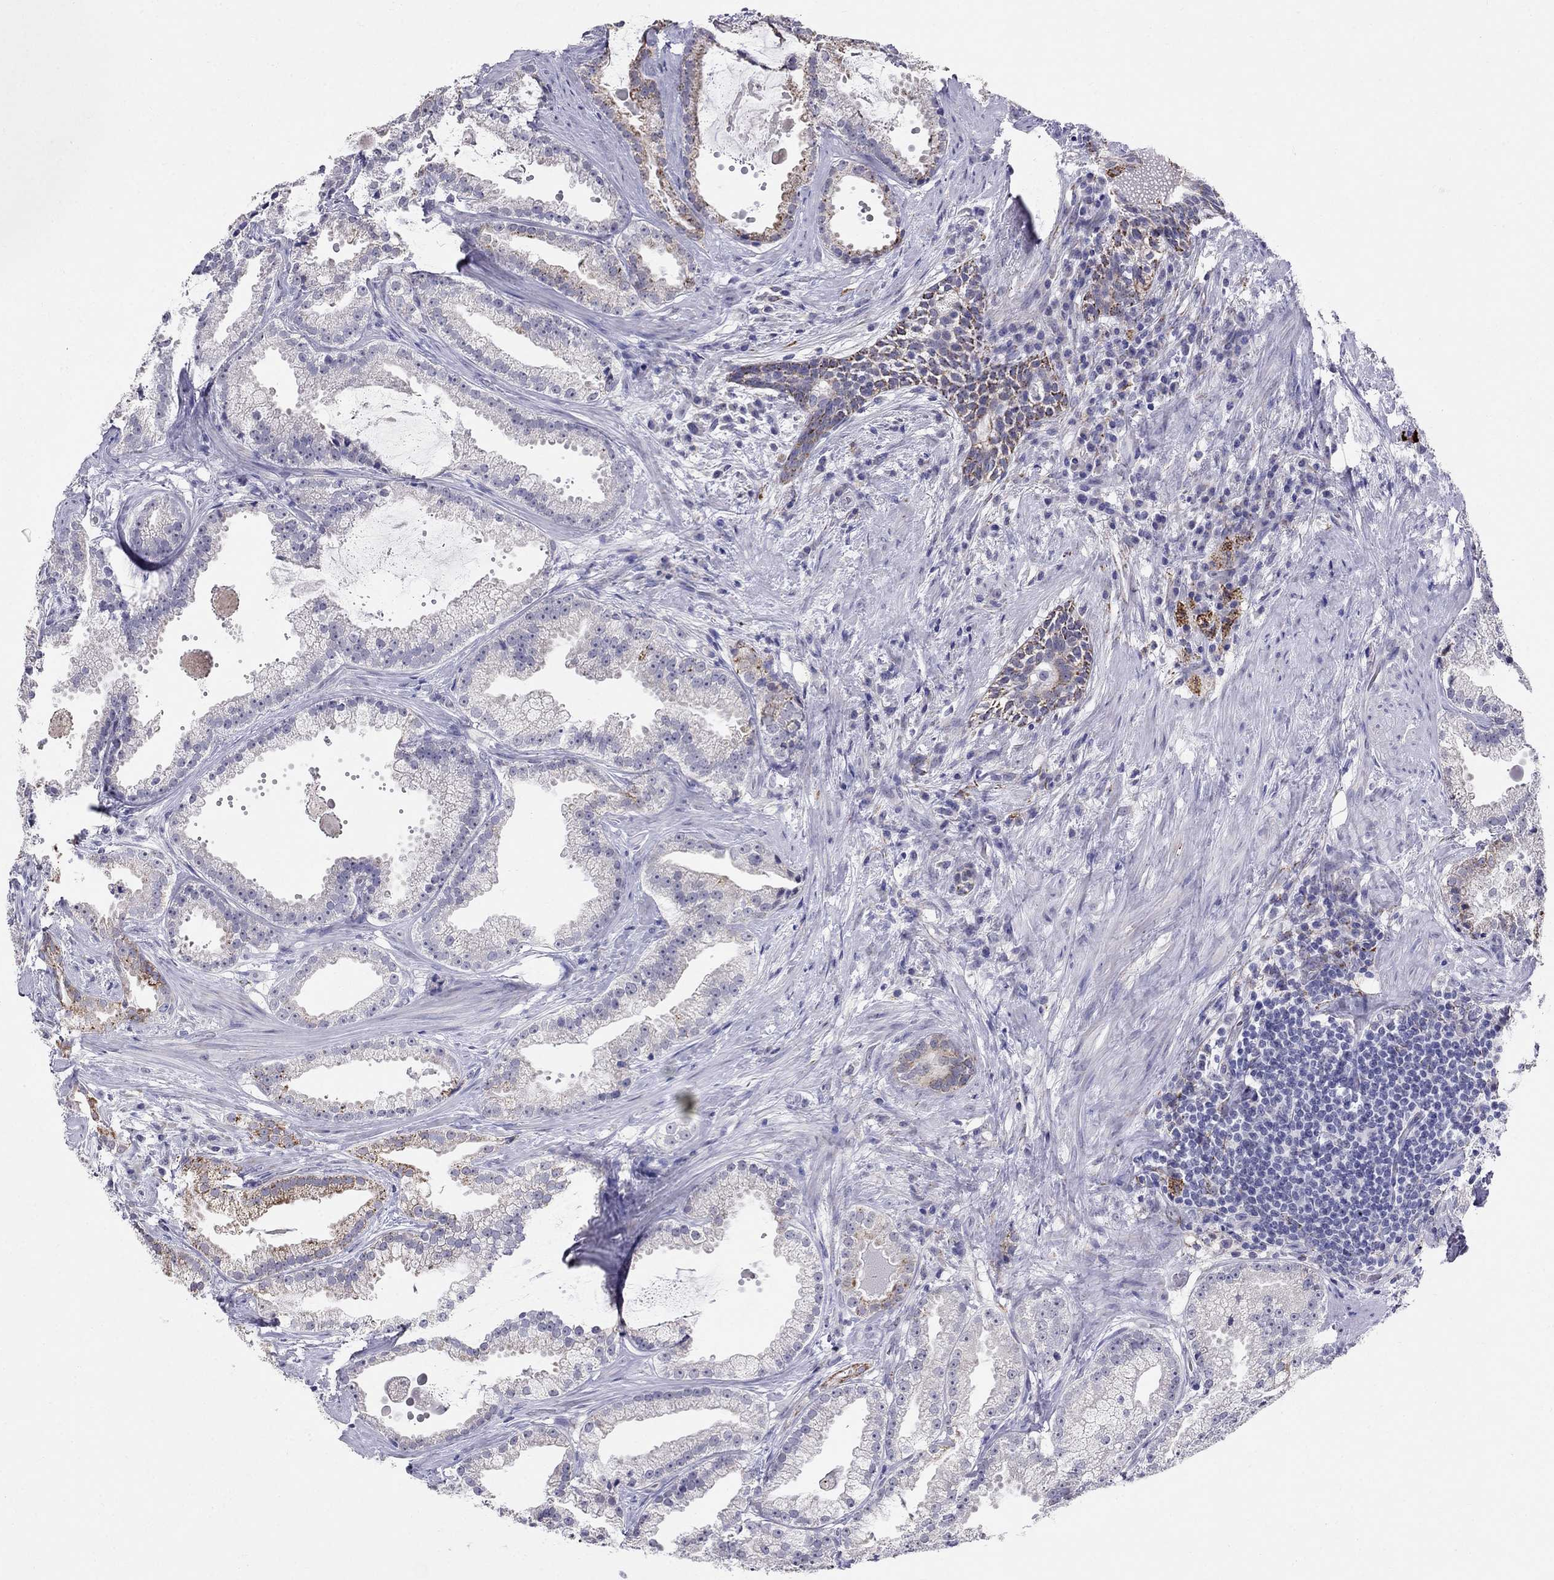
{"staining": {"intensity": "moderate", "quantity": "<25%", "location": "cytoplasmic/membranous"}, "tissue": "prostate cancer", "cell_type": "Tumor cells", "image_type": "cancer", "snomed": [{"axis": "morphology", "description": "Adenocarcinoma, NOS"}, {"axis": "morphology", "description": "Adenocarcinoma, High grade"}, {"axis": "topography", "description": "Prostate"}], "caption": "Adenocarcinoma (prostate) tissue displays moderate cytoplasmic/membranous expression in about <25% of tumor cells, visualized by immunohistochemistry.", "gene": "MYO3B", "patient": {"sex": "male", "age": 64}}